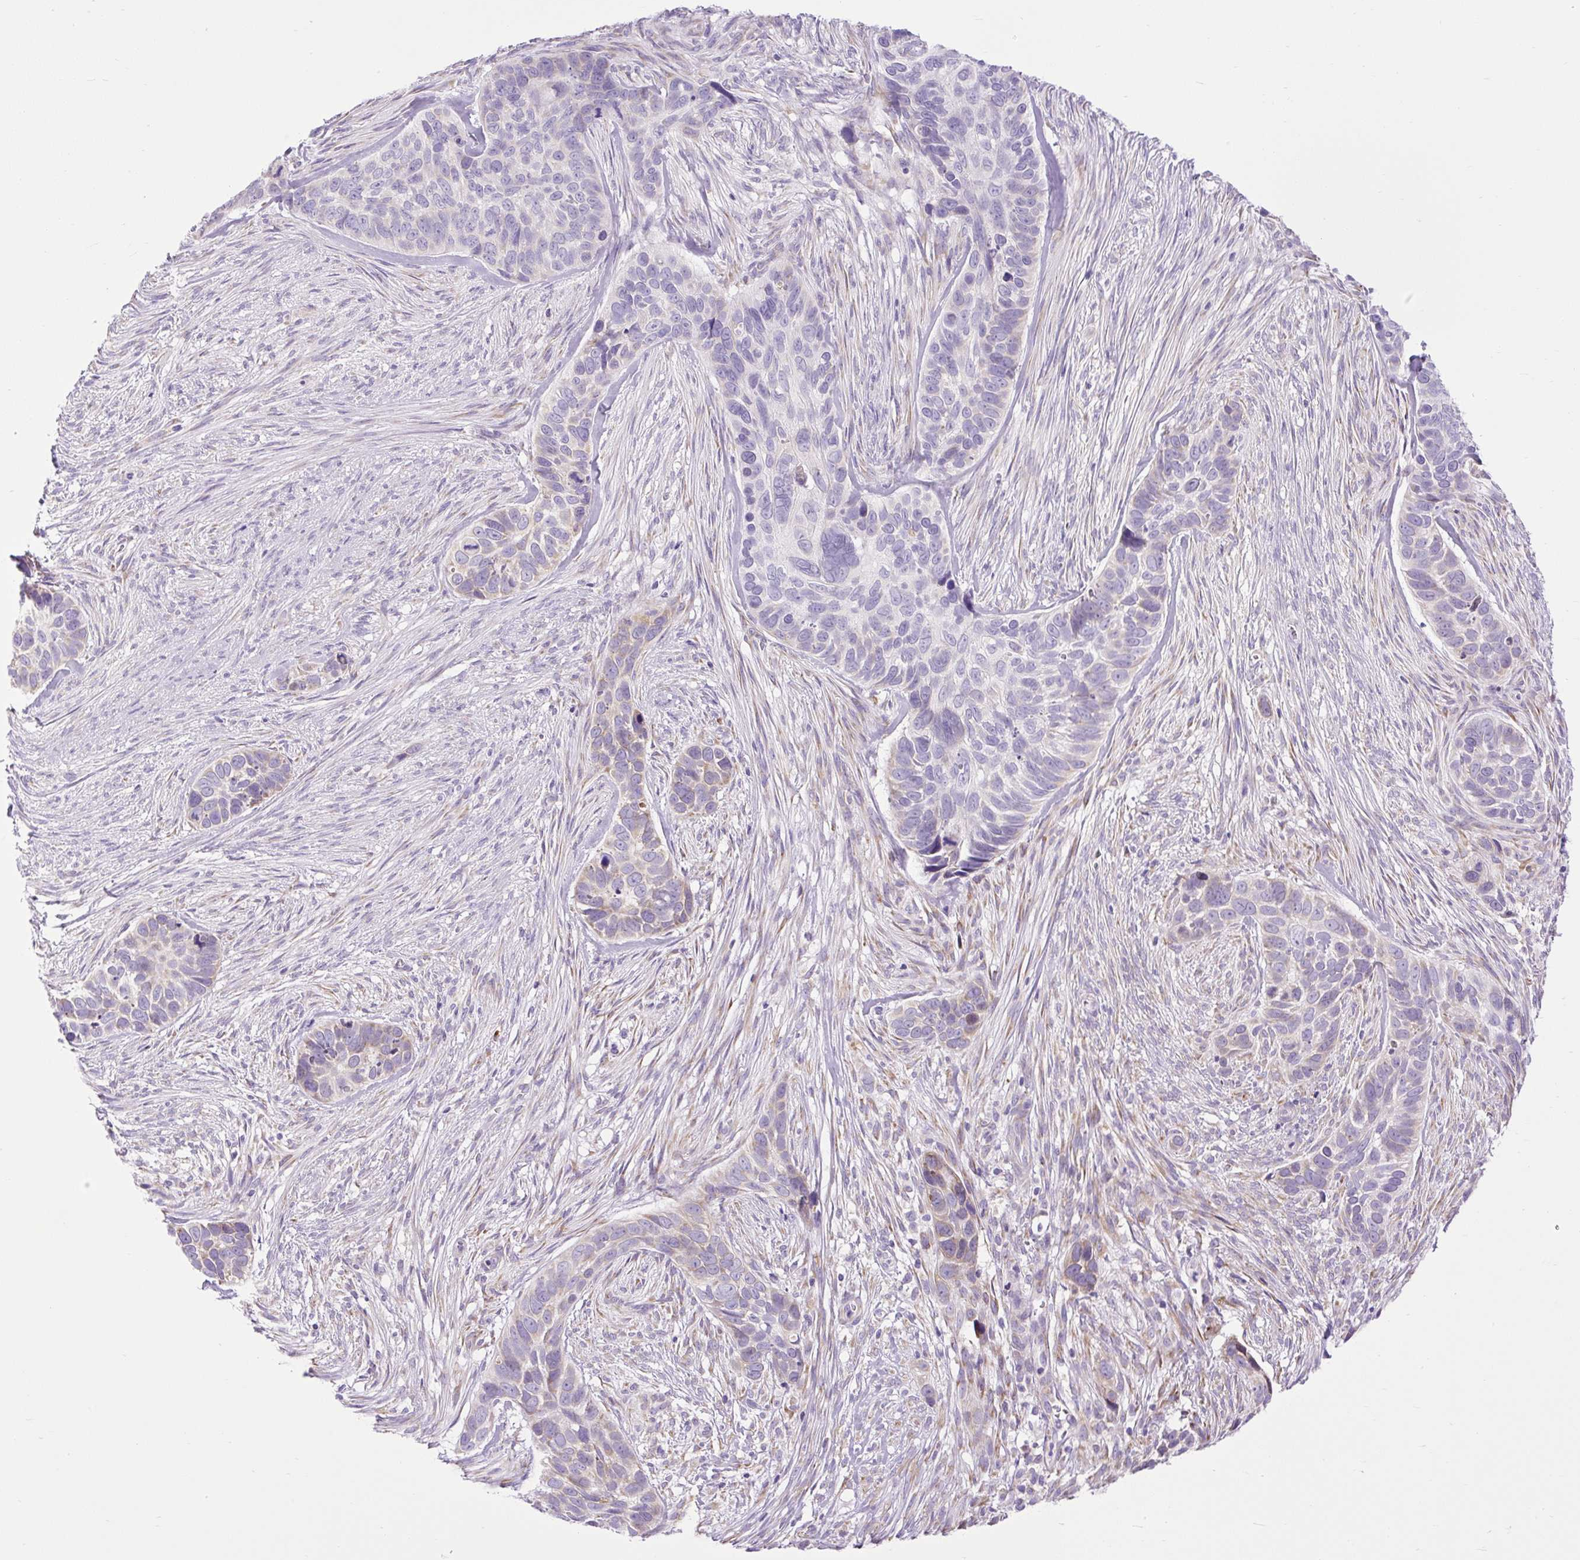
{"staining": {"intensity": "moderate", "quantity": "<25%", "location": "cytoplasmic/membranous"}, "tissue": "skin cancer", "cell_type": "Tumor cells", "image_type": "cancer", "snomed": [{"axis": "morphology", "description": "Basal cell carcinoma"}, {"axis": "topography", "description": "Skin"}], "caption": "IHC histopathology image of basal cell carcinoma (skin) stained for a protein (brown), which shows low levels of moderate cytoplasmic/membranous staining in about <25% of tumor cells.", "gene": "DDOST", "patient": {"sex": "female", "age": 82}}